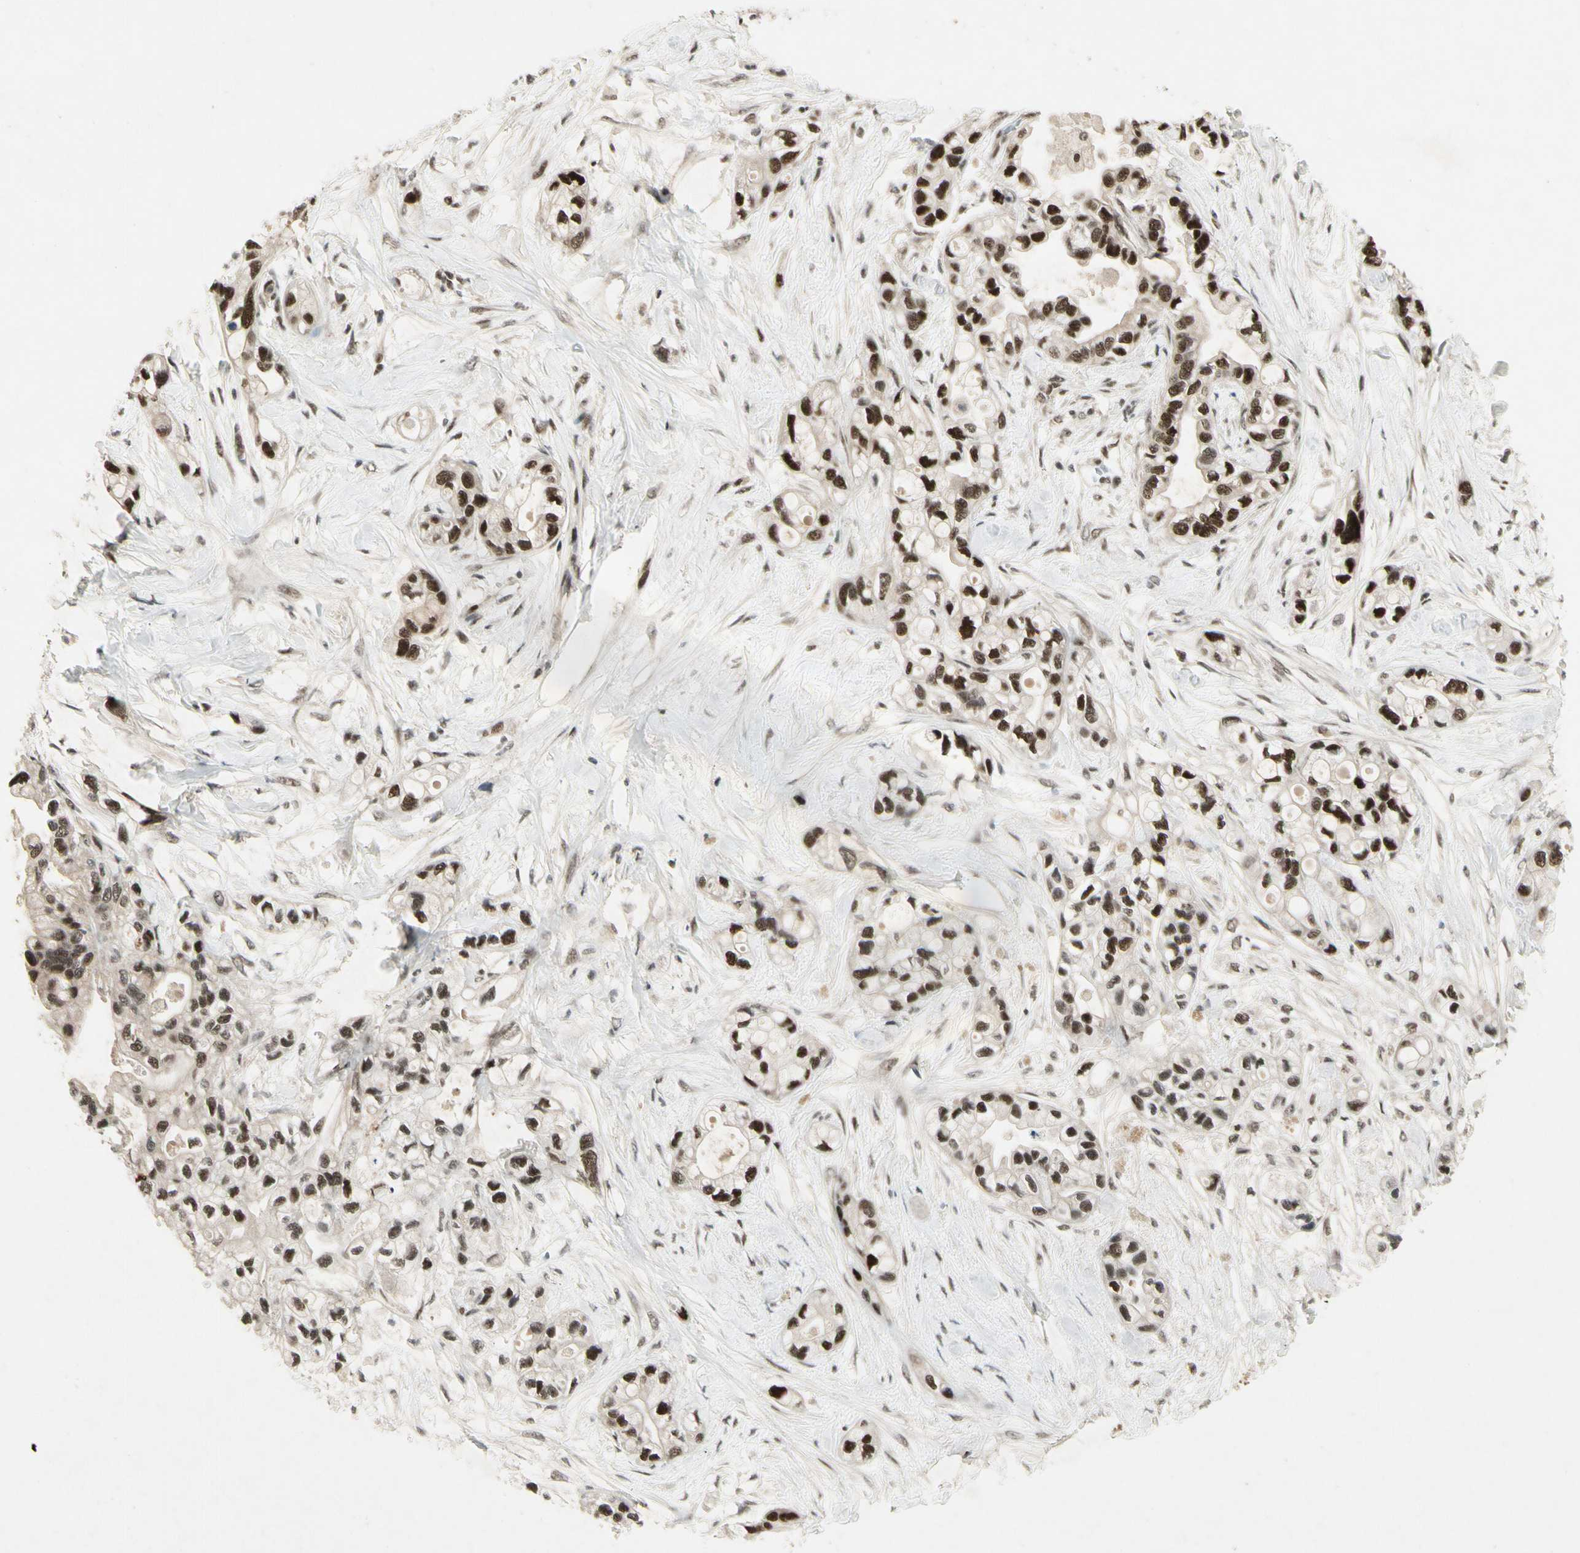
{"staining": {"intensity": "strong", "quantity": ">75%", "location": "nuclear"}, "tissue": "pancreatic cancer", "cell_type": "Tumor cells", "image_type": "cancer", "snomed": [{"axis": "morphology", "description": "Adenocarcinoma, NOS"}, {"axis": "topography", "description": "Pancreas"}], "caption": "High-magnification brightfield microscopy of pancreatic adenocarcinoma stained with DAB (3,3'-diaminobenzidine) (brown) and counterstained with hematoxylin (blue). tumor cells exhibit strong nuclear staining is present in about>75% of cells.", "gene": "CDK11A", "patient": {"sex": "female", "age": 77}}